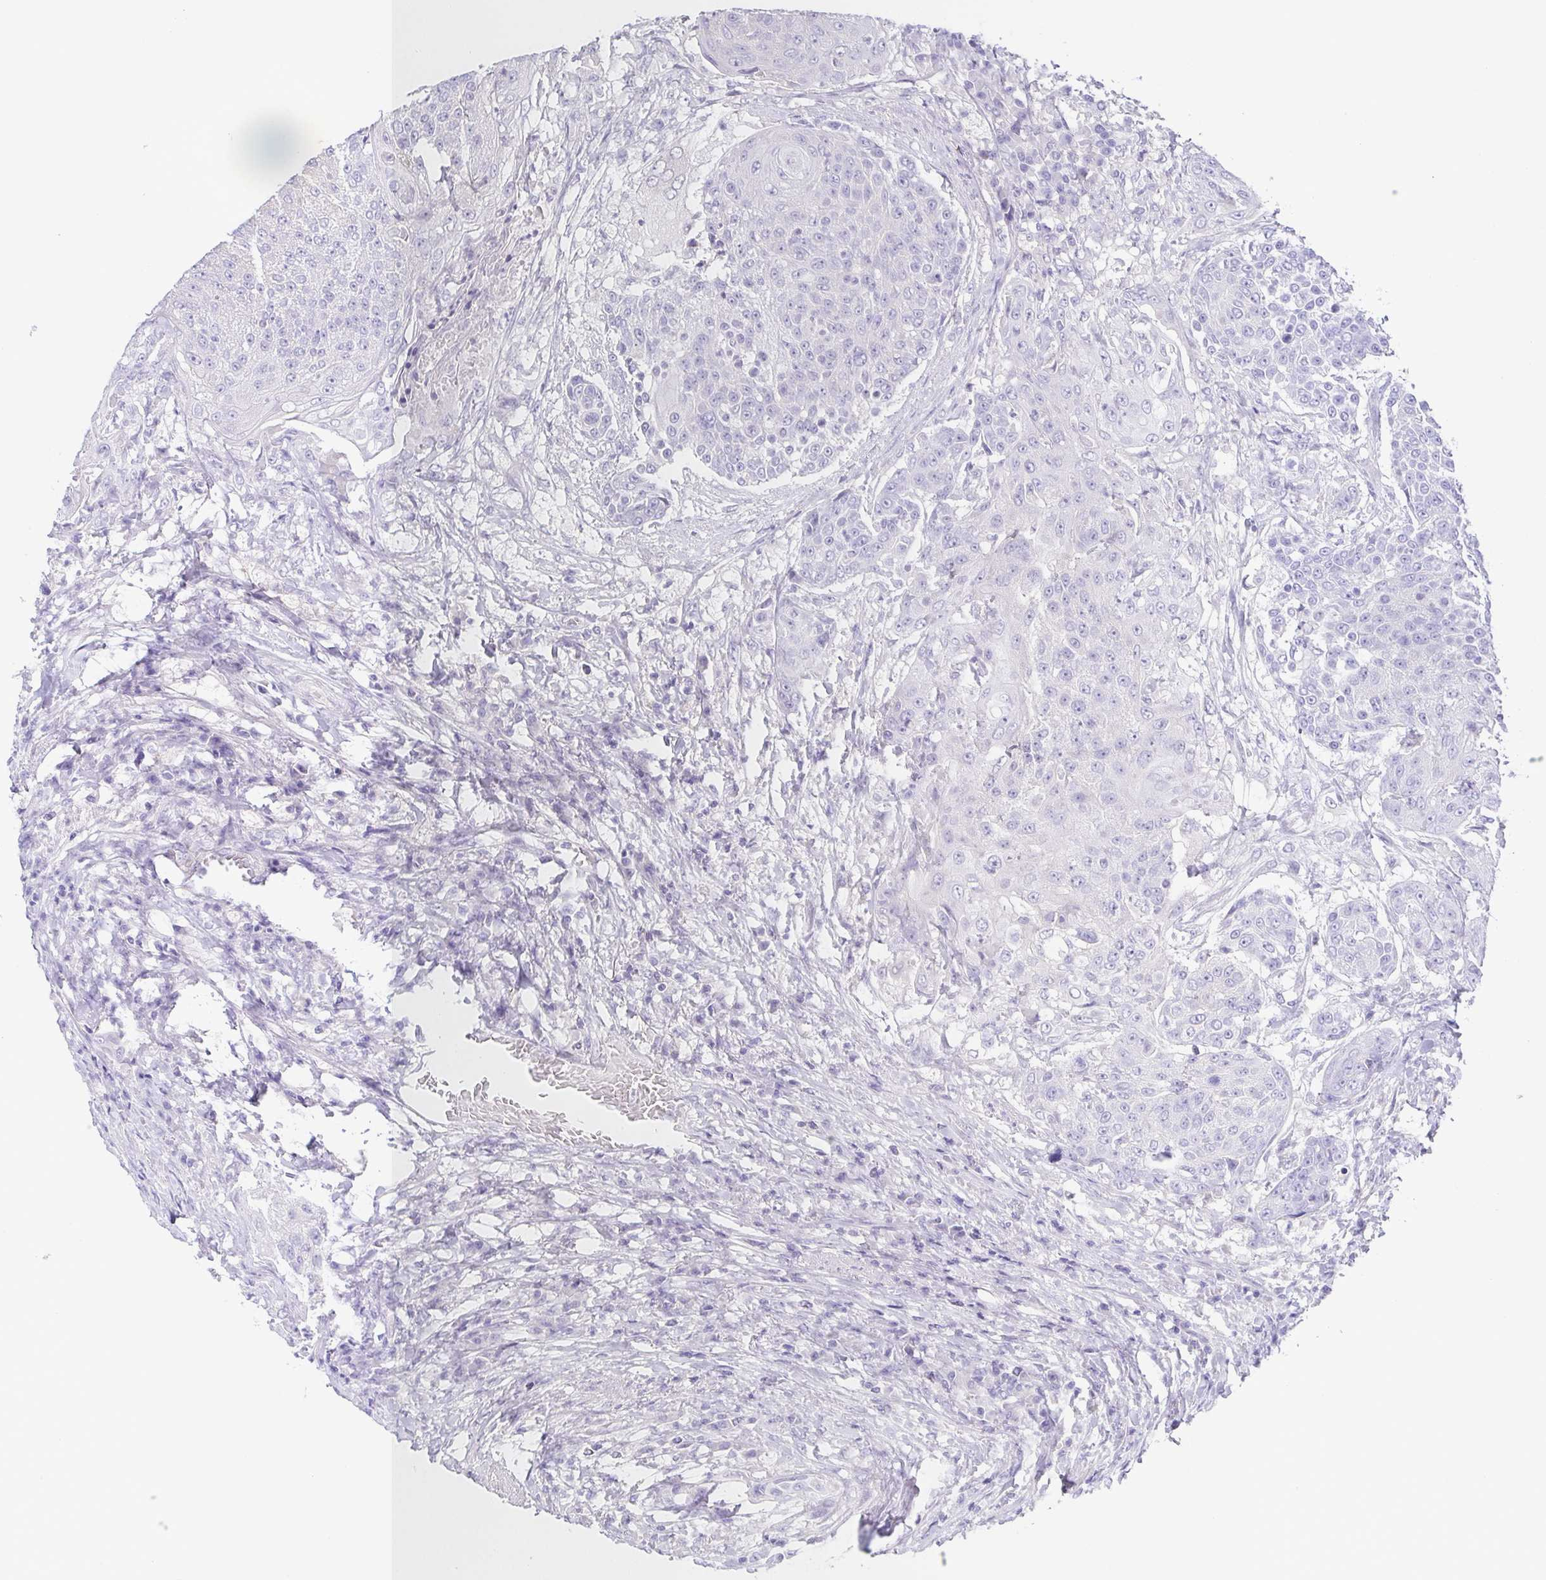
{"staining": {"intensity": "negative", "quantity": "none", "location": "none"}, "tissue": "urothelial cancer", "cell_type": "Tumor cells", "image_type": "cancer", "snomed": [{"axis": "morphology", "description": "Urothelial carcinoma, High grade"}, {"axis": "topography", "description": "Urinary bladder"}], "caption": "A histopathology image of human urothelial cancer is negative for staining in tumor cells. (Immunohistochemistry, brightfield microscopy, high magnification).", "gene": "PKDREJ", "patient": {"sex": "female", "age": 63}}